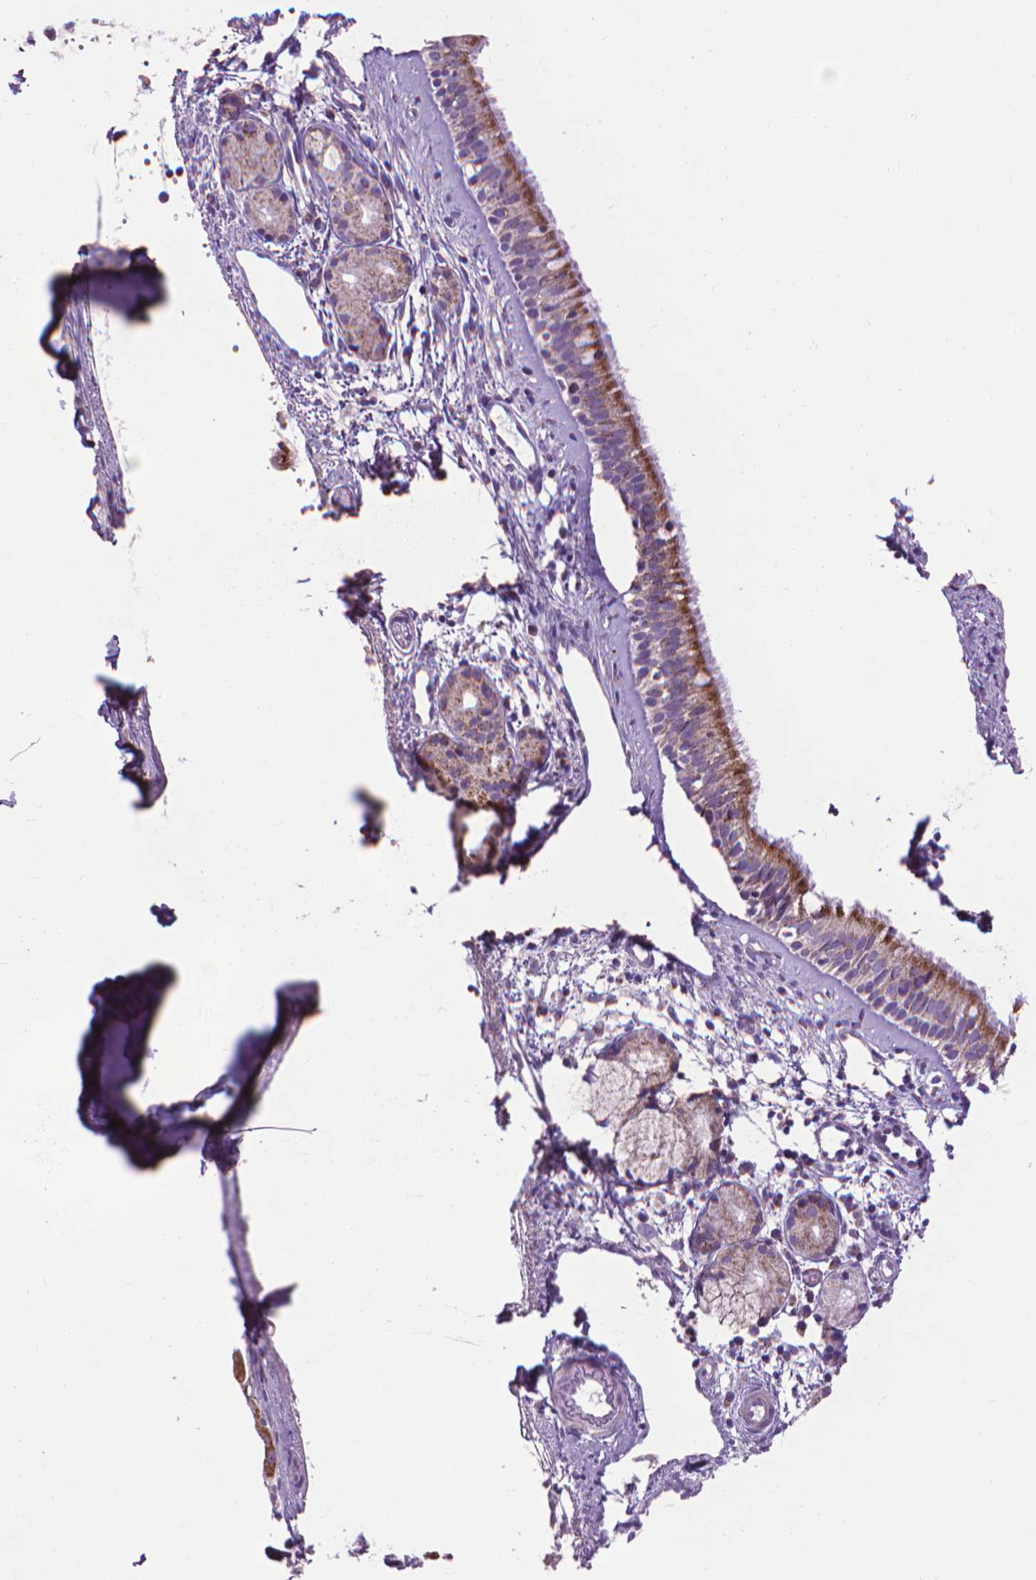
{"staining": {"intensity": "strong", "quantity": ">75%", "location": "cytoplasmic/membranous"}, "tissue": "nasopharynx", "cell_type": "Respiratory epithelial cells", "image_type": "normal", "snomed": [{"axis": "morphology", "description": "Normal tissue, NOS"}, {"axis": "topography", "description": "Nasopharynx"}], "caption": "Human nasopharynx stained with a brown dye demonstrates strong cytoplasmic/membranous positive staining in approximately >75% of respiratory epithelial cells.", "gene": "VDAC1", "patient": {"sex": "female", "age": 52}}